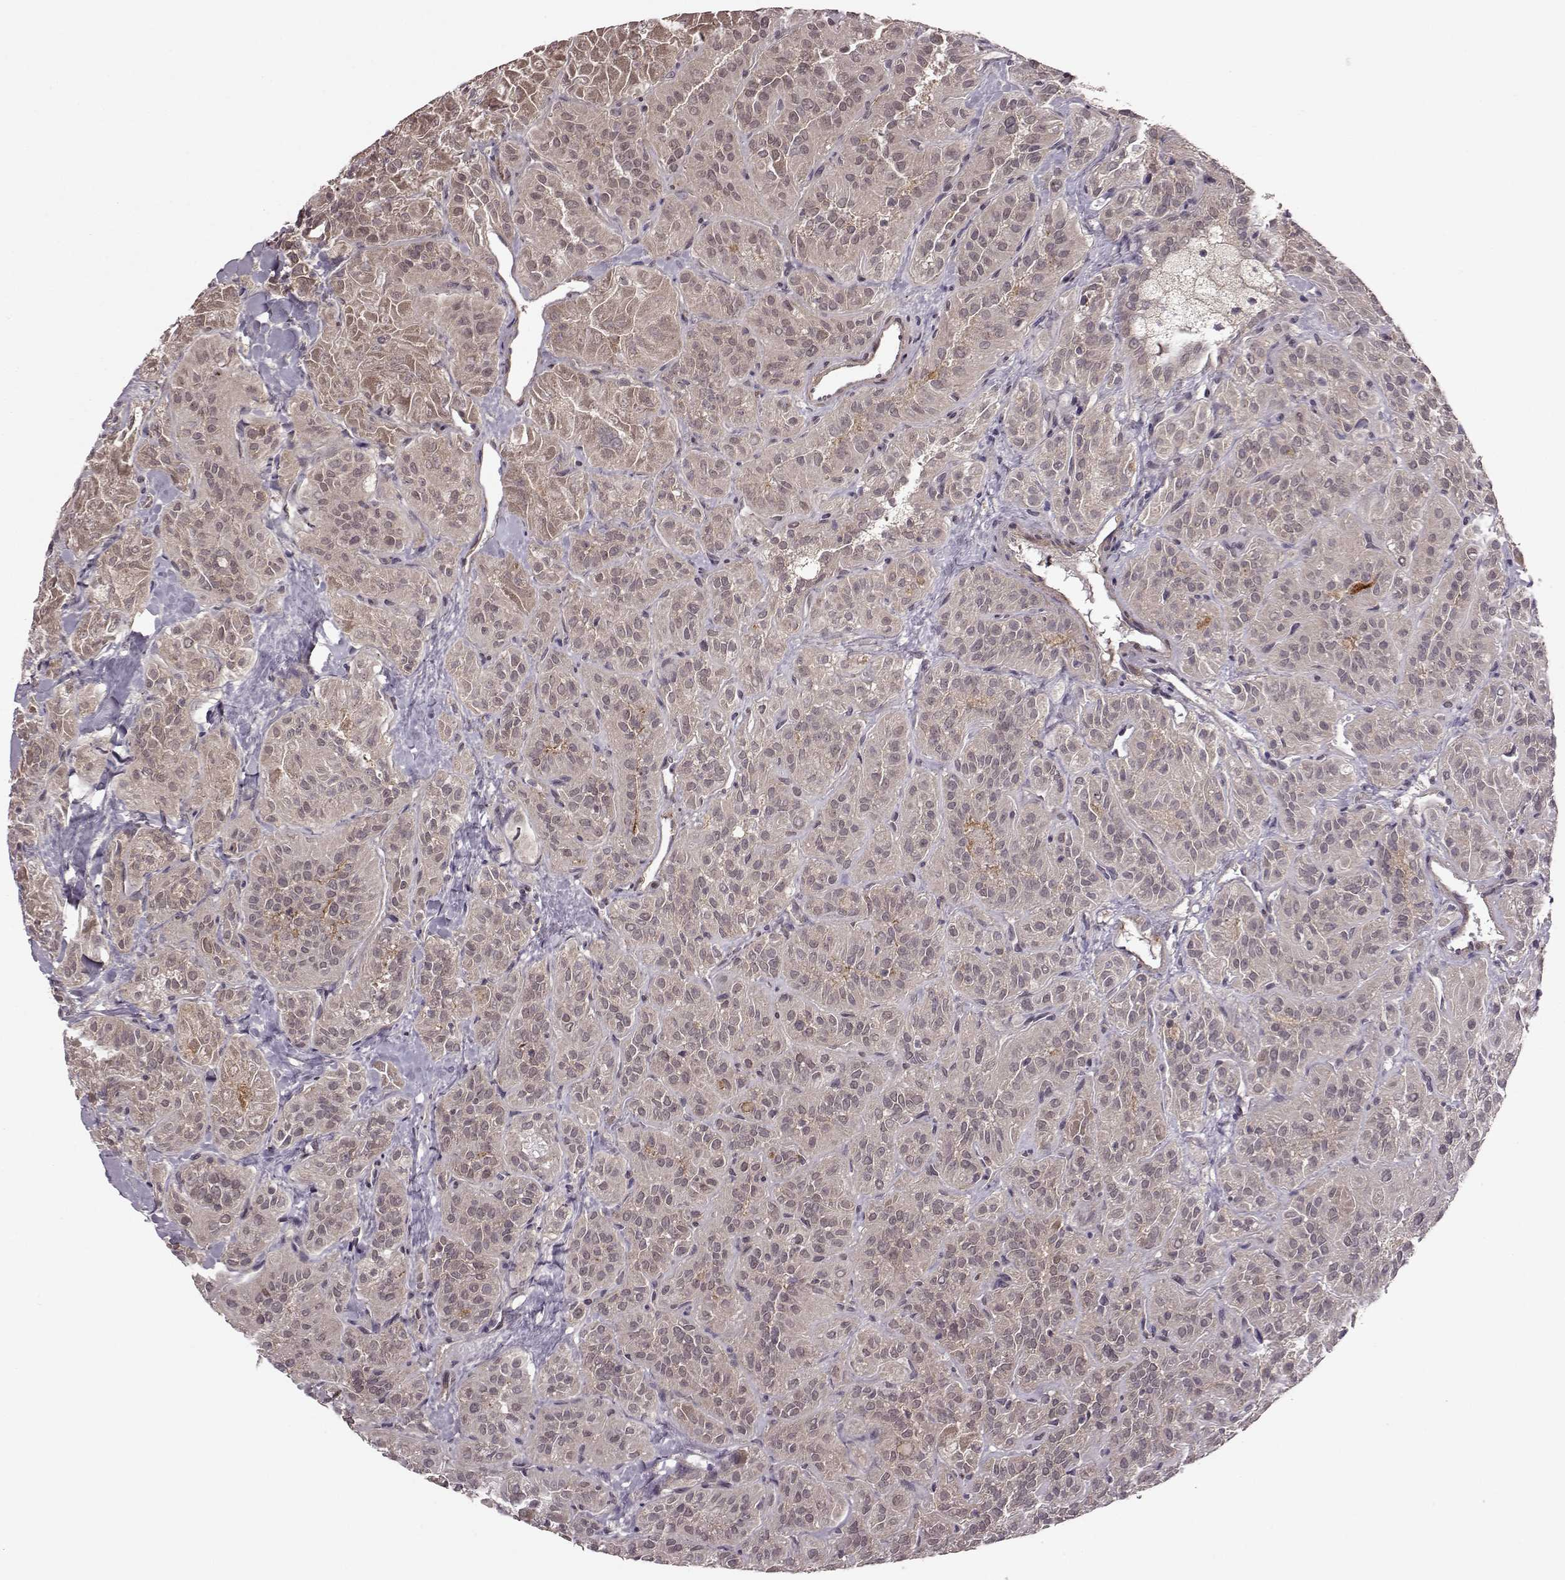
{"staining": {"intensity": "weak", "quantity": ">75%", "location": "cytoplasmic/membranous"}, "tissue": "thyroid cancer", "cell_type": "Tumor cells", "image_type": "cancer", "snomed": [{"axis": "morphology", "description": "Papillary adenocarcinoma, NOS"}, {"axis": "topography", "description": "Thyroid gland"}], "caption": "Immunohistochemical staining of thyroid papillary adenocarcinoma shows low levels of weak cytoplasmic/membranous protein expression in about >75% of tumor cells. (Stains: DAB in brown, nuclei in blue, Microscopy: brightfield microscopy at high magnification).", "gene": "FNIP2", "patient": {"sex": "female", "age": 45}}